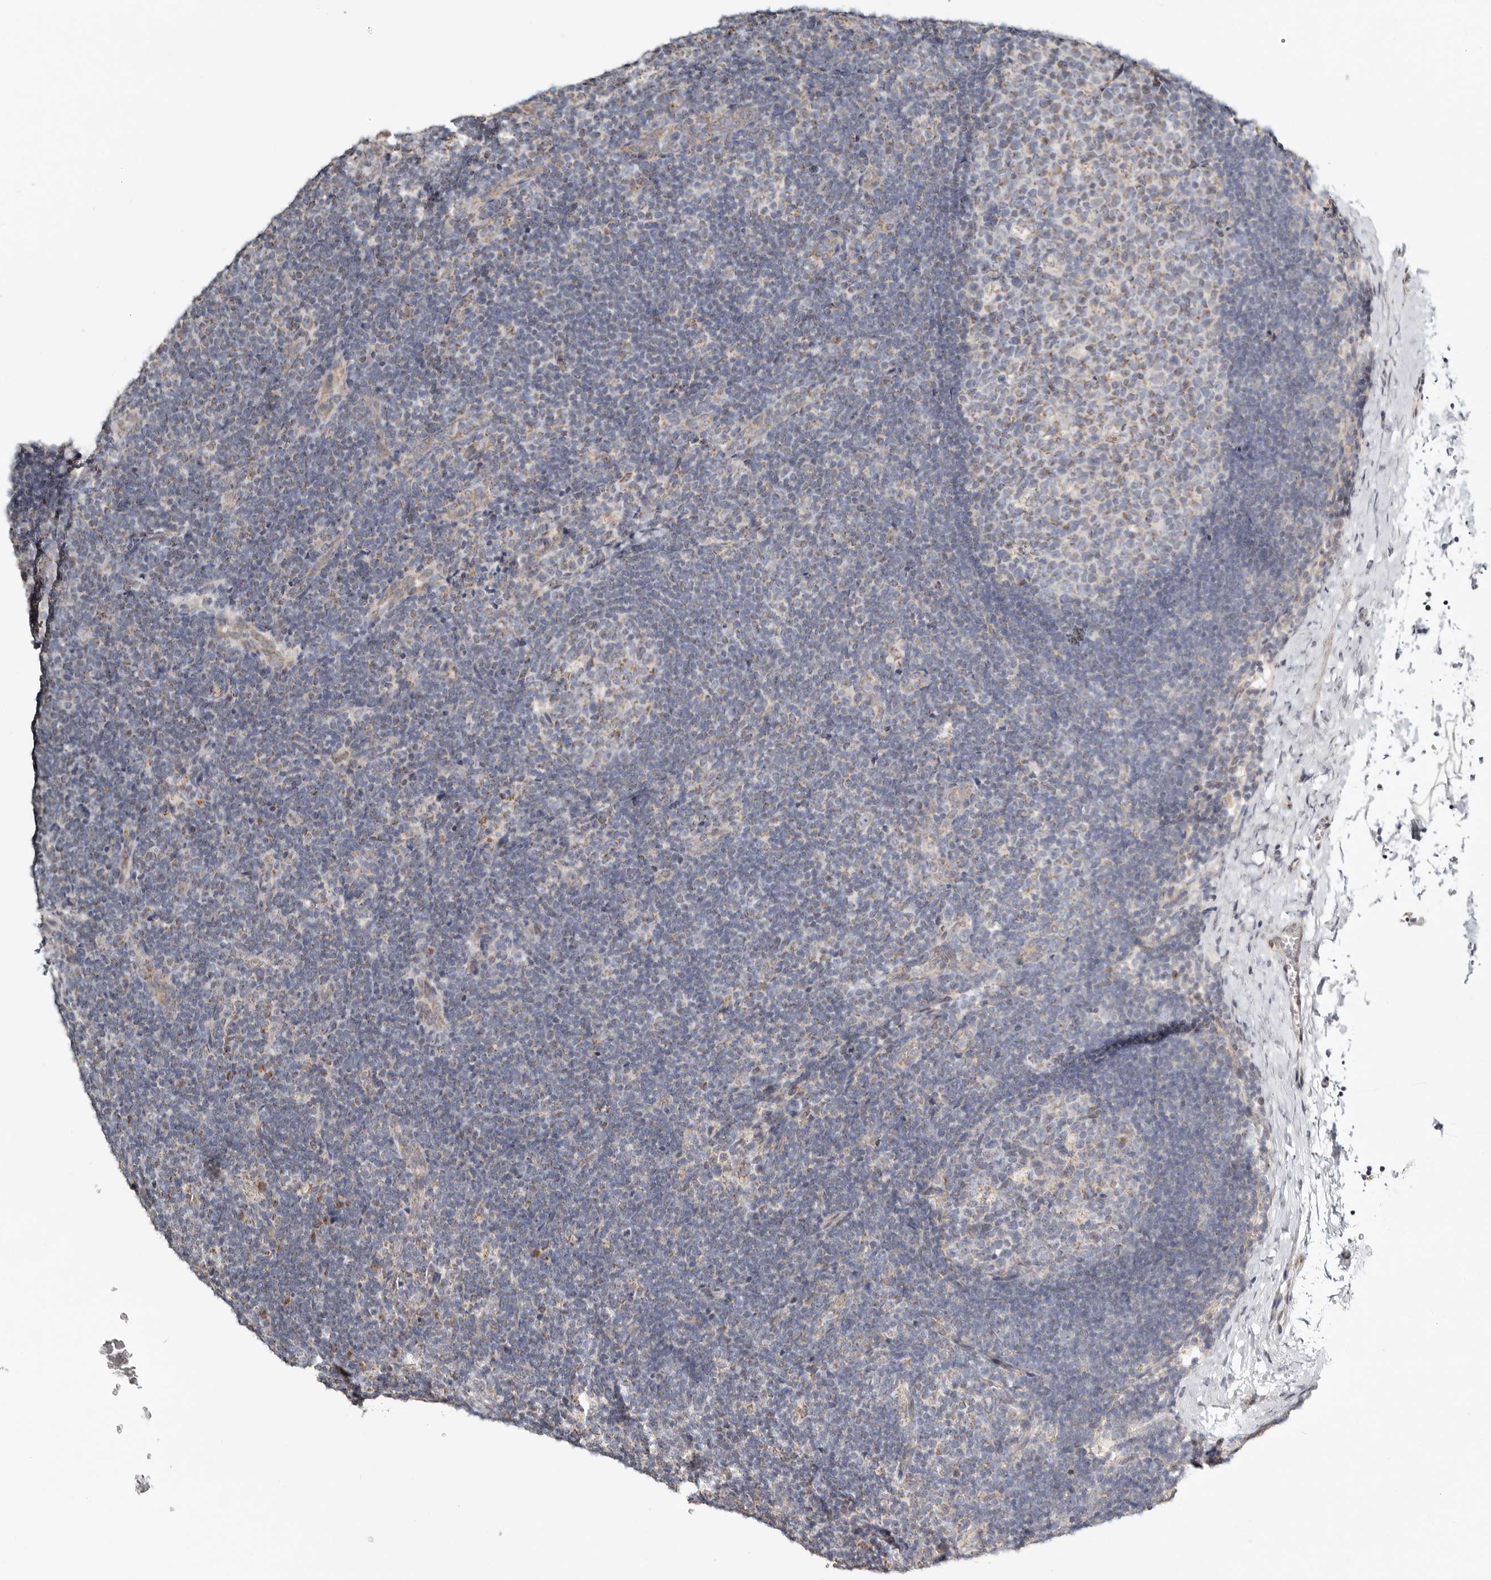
{"staining": {"intensity": "moderate", "quantity": "25%-75%", "location": "cytoplasmic/membranous"}, "tissue": "lymph node", "cell_type": "Germinal center cells", "image_type": "normal", "snomed": [{"axis": "morphology", "description": "Normal tissue, NOS"}, {"axis": "topography", "description": "Lymph node"}], "caption": "Protein analysis of benign lymph node reveals moderate cytoplasmic/membranous positivity in about 25%-75% of germinal center cells.", "gene": "KDF1", "patient": {"sex": "female", "age": 22}}